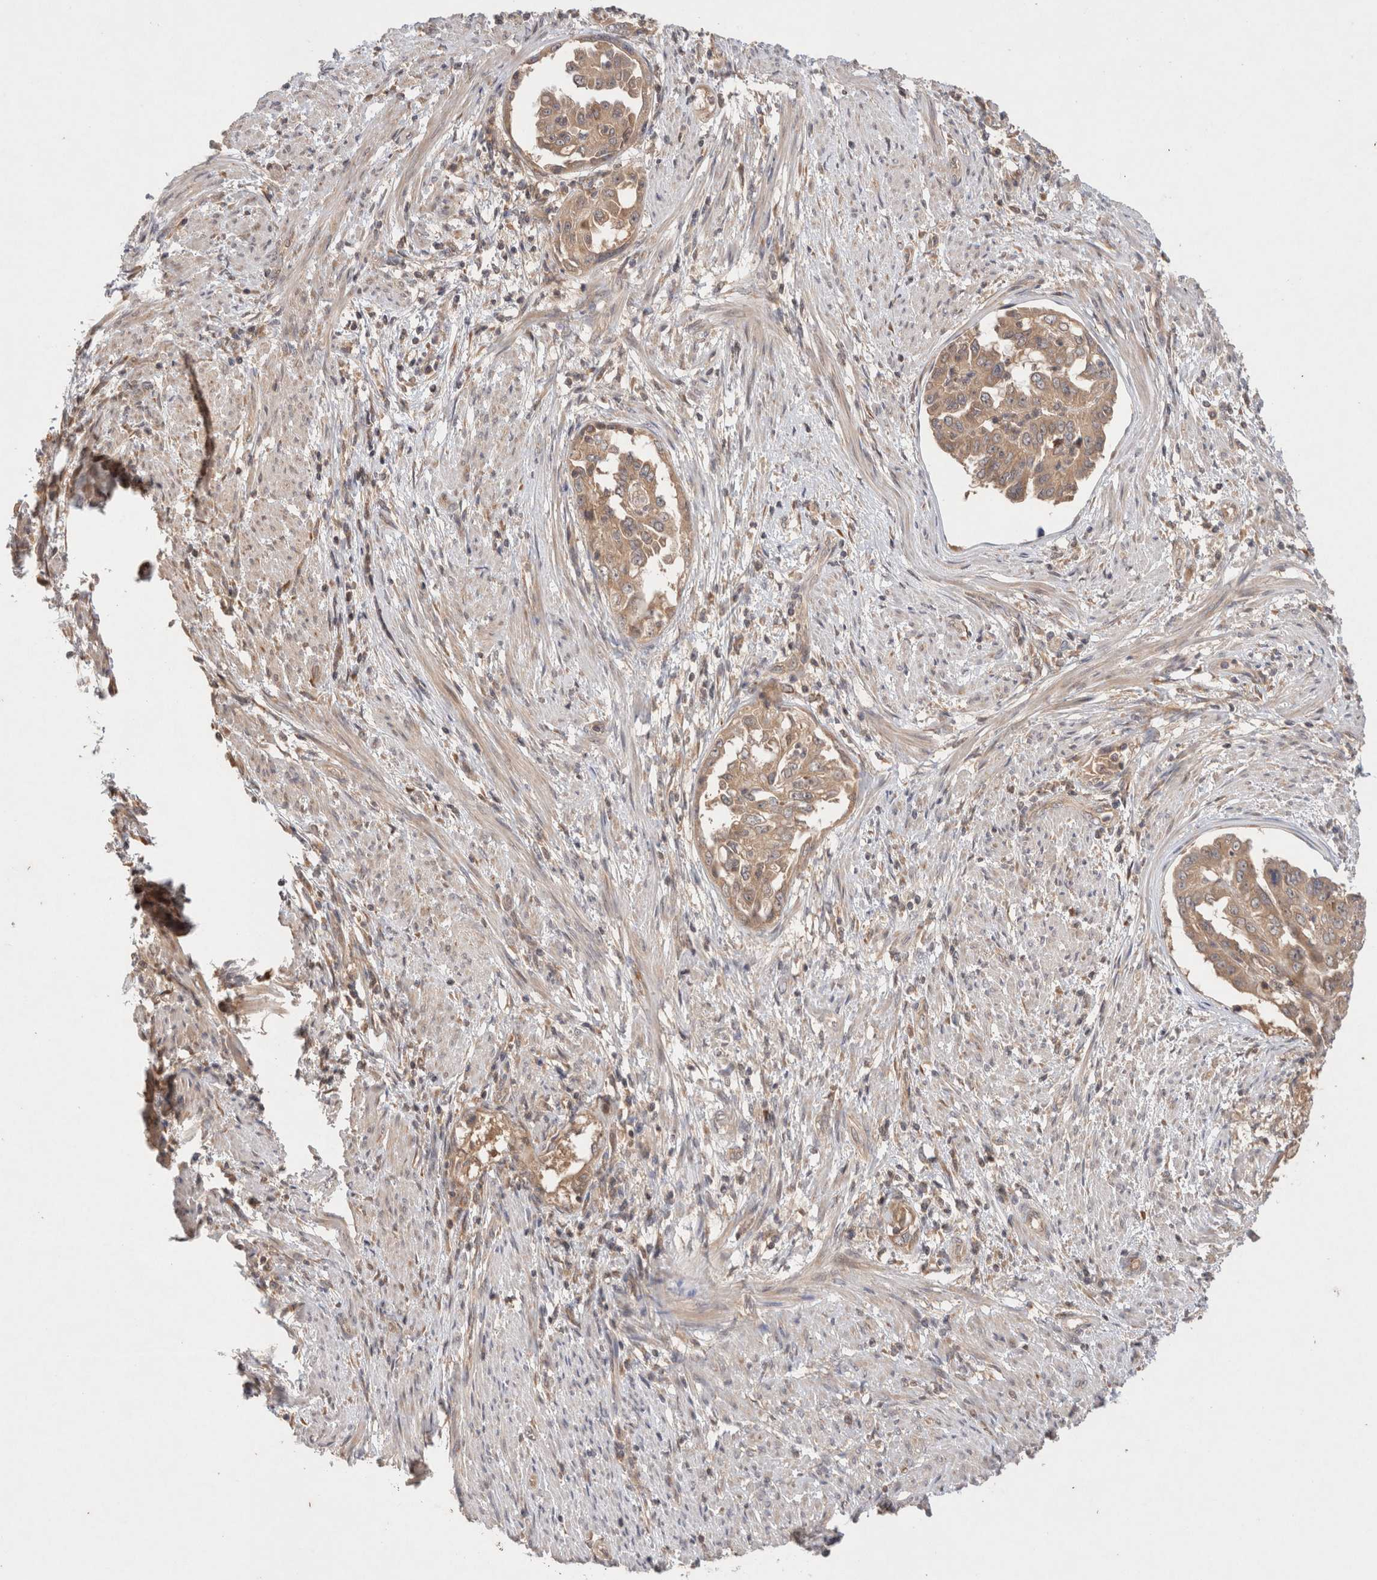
{"staining": {"intensity": "moderate", "quantity": ">75%", "location": "cytoplasmic/membranous"}, "tissue": "endometrial cancer", "cell_type": "Tumor cells", "image_type": "cancer", "snomed": [{"axis": "morphology", "description": "Adenocarcinoma, NOS"}, {"axis": "topography", "description": "Endometrium"}], "caption": "Human endometrial adenocarcinoma stained for a protein (brown) demonstrates moderate cytoplasmic/membranous positive staining in approximately >75% of tumor cells.", "gene": "KLHL20", "patient": {"sex": "female", "age": 85}}